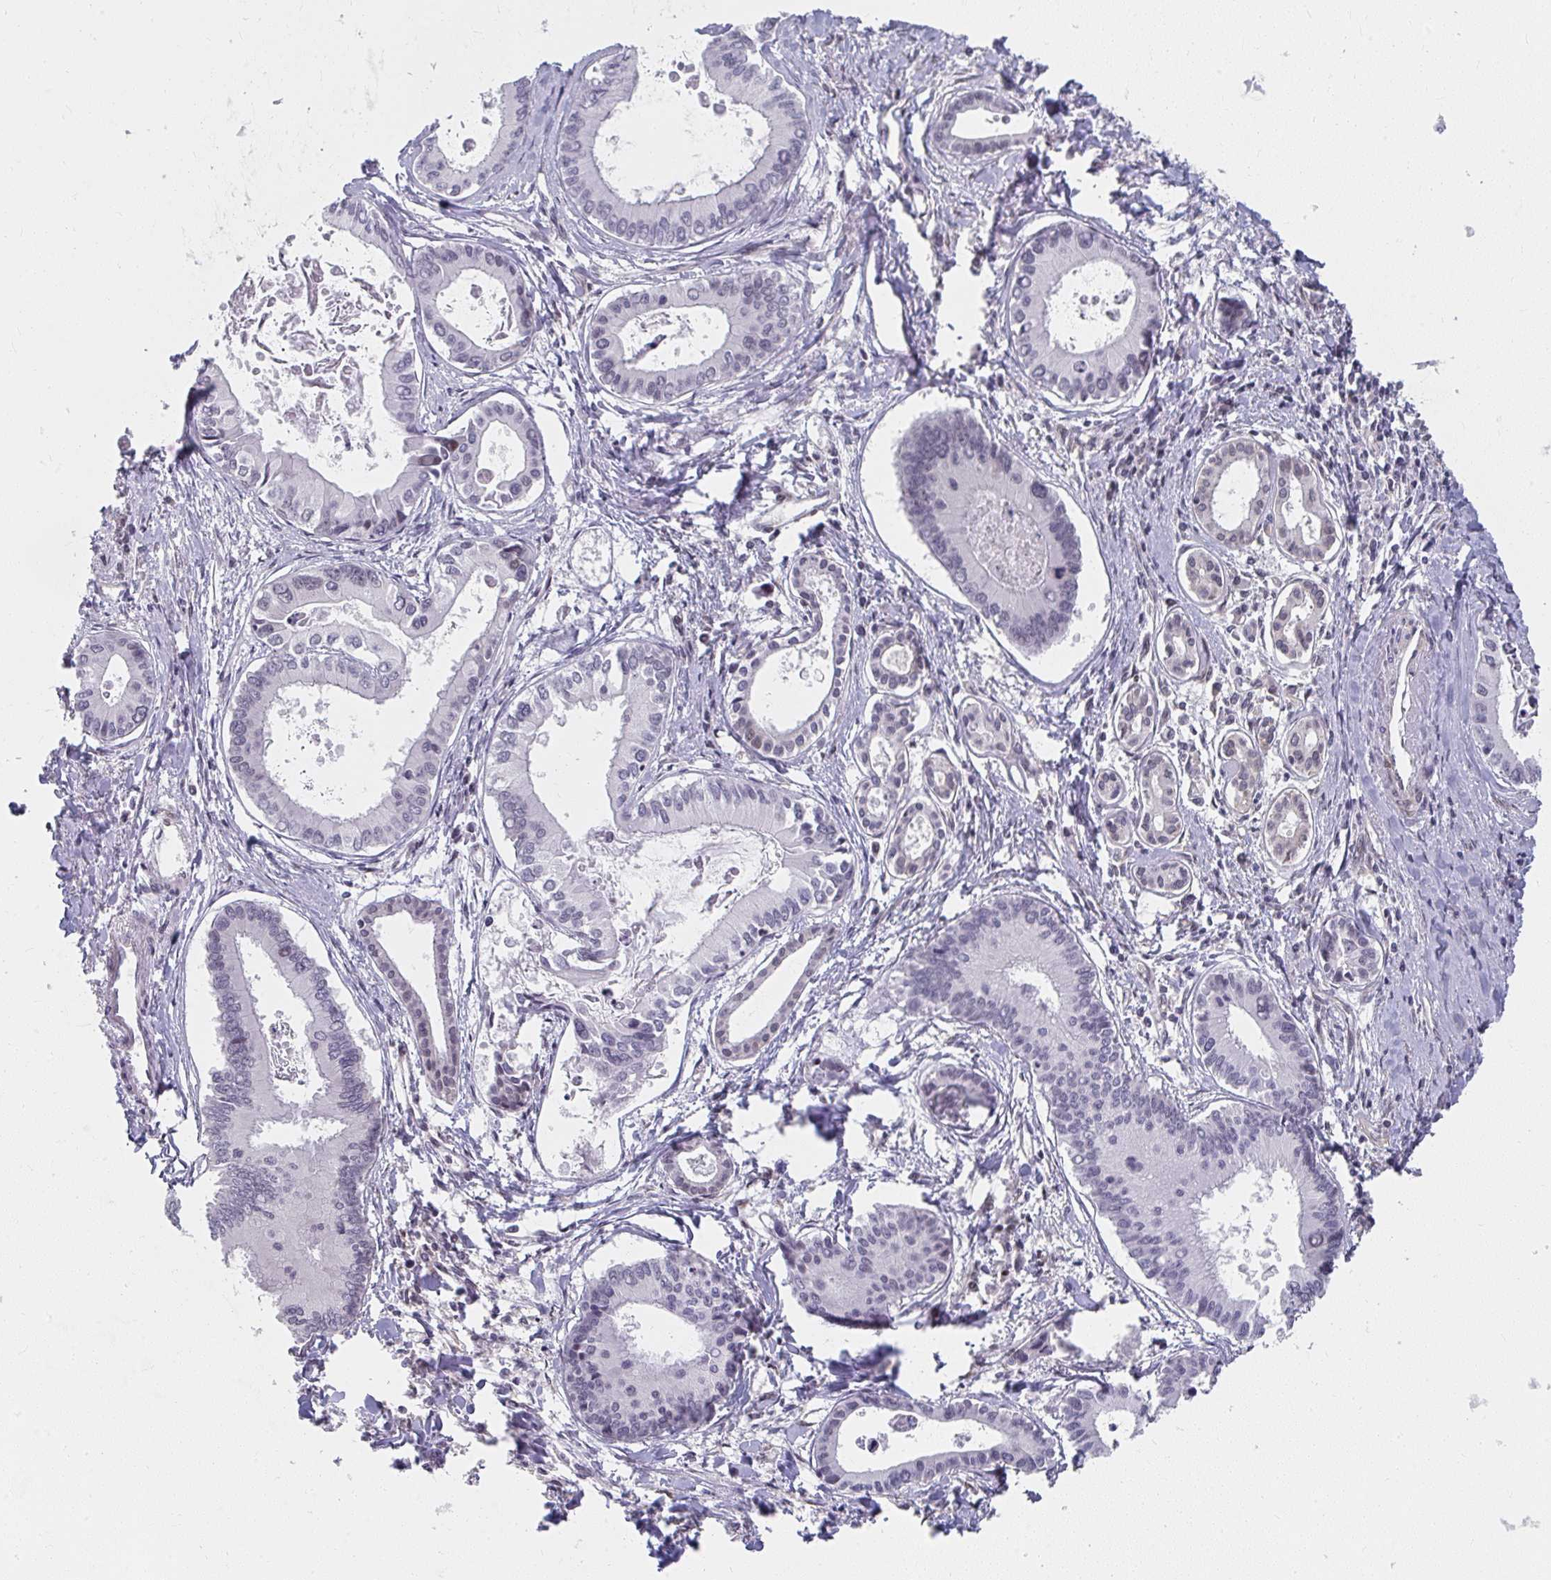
{"staining": {"intensity": "negative", "quantity": "none", "location": "none"}, "tissue": "liver cancer", "cell_type": "Tumor cells", "image_type": "cancer", "snomed": [{"axis": "morphology", "description": "Cholangiocarcinoma"}, {"axis": "topography", "description": "Liver"}], "caption": "DAB immunohistochemical staining of cholangiocarcinoma (liver) displays no significant staining in tumor cells. Brightfield microscopy of IHC stained with DAB (3,3'-diaminobenzidine) (brown) and hematoxylin (blue), captured at high magnification.", "gene": "SYNCRIP", "patient": {"sex": "male", "age": 66}}